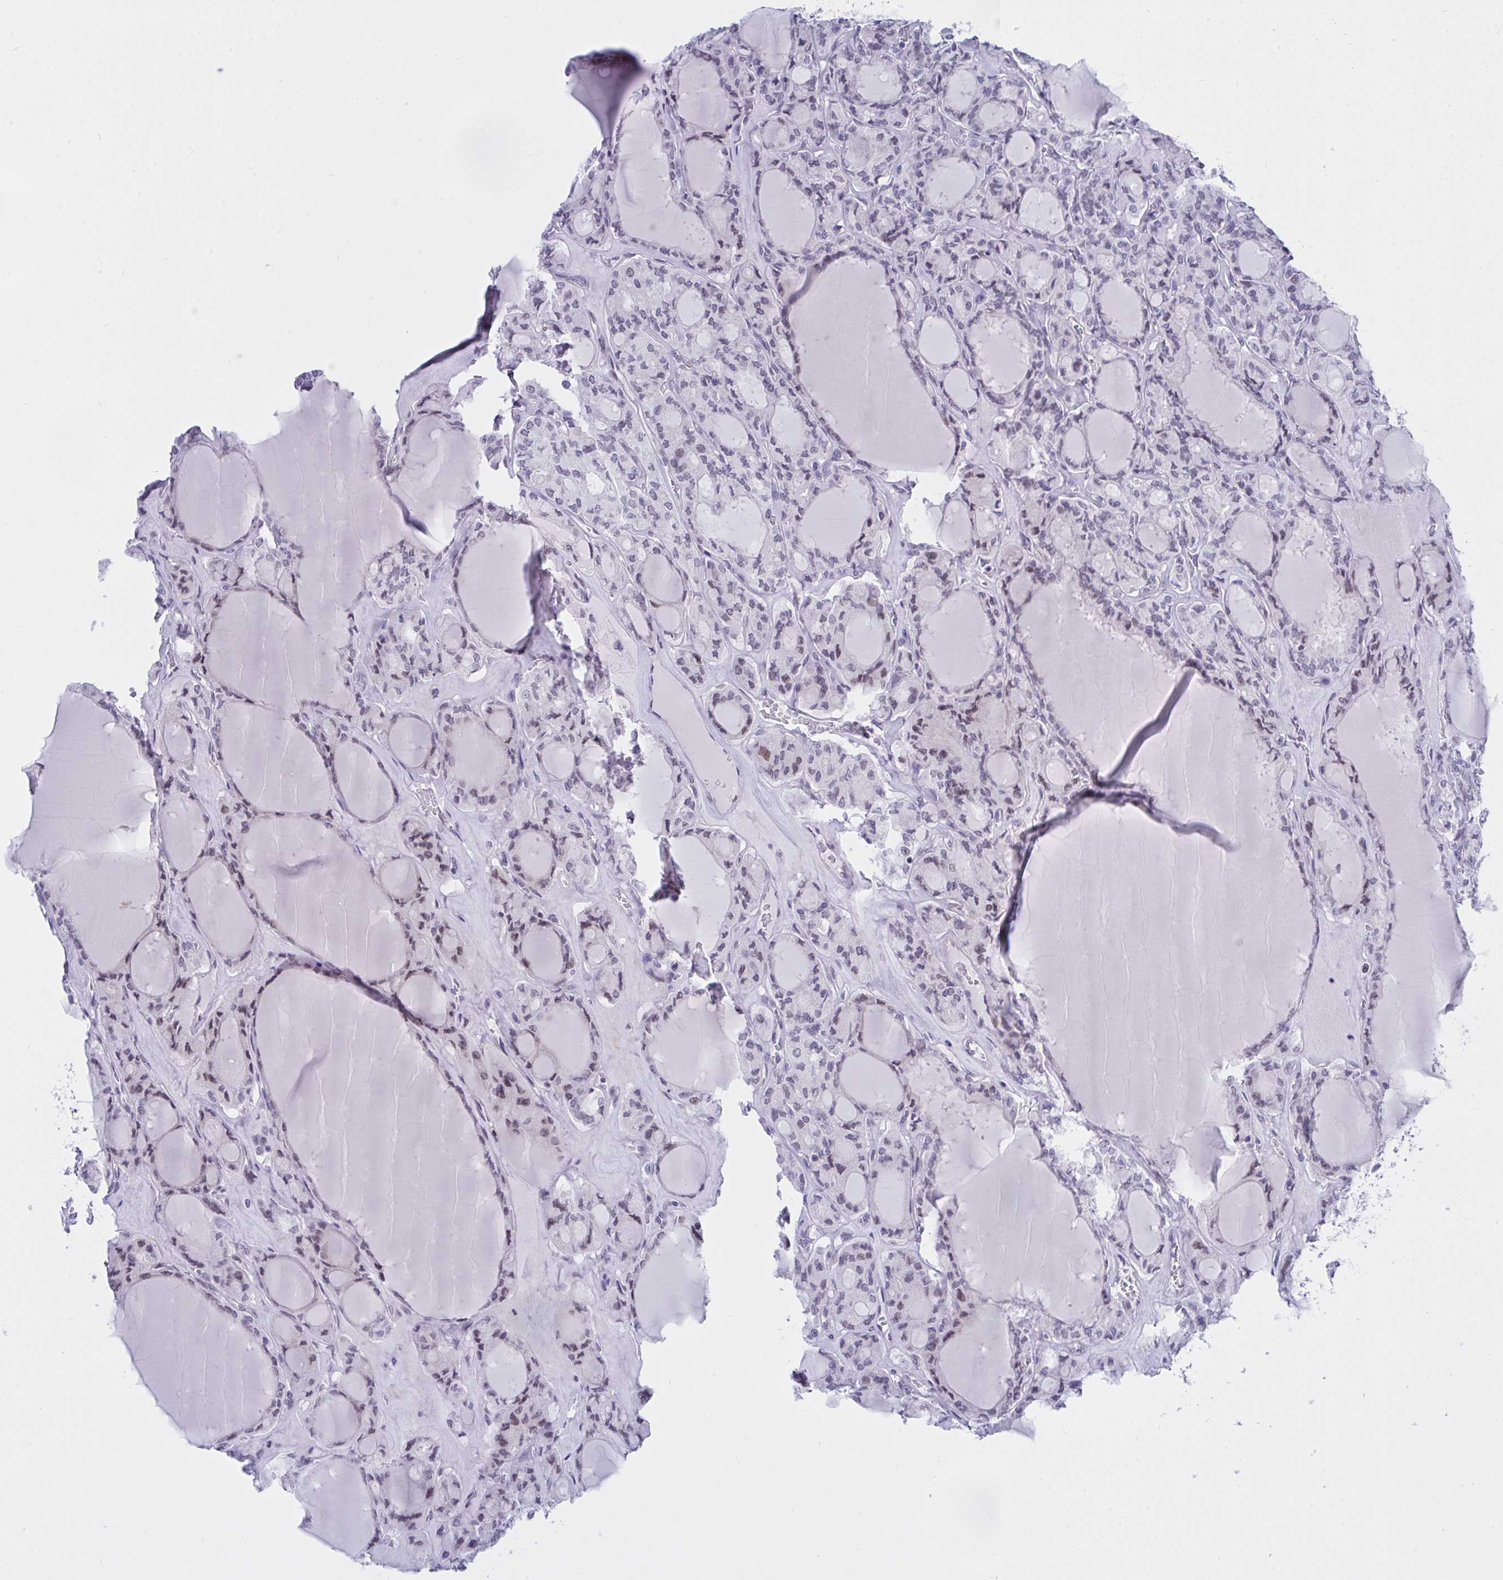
{"staining": {"intensity": "weak", "quantity": "<25%", "location": "nuclear"}, "tissue": "thyroid cancer", "cell_type": "Tumor cells", "image_type": "cancer", "snomed": [{"axis": "morphology", "description": "Follicular adenoma carcinoma, NOS"}, {"axis": "topography", "description": "Thyroid gland"}], "caption": "An IHC micrograph of thyroid follicular adenoma carcinoma is shown. There is no staining in tumor cells of thyroid follicular adenoma carcinoma.", "gene": "FBXL22", "patient": {"sex": "female", "age": 63}}